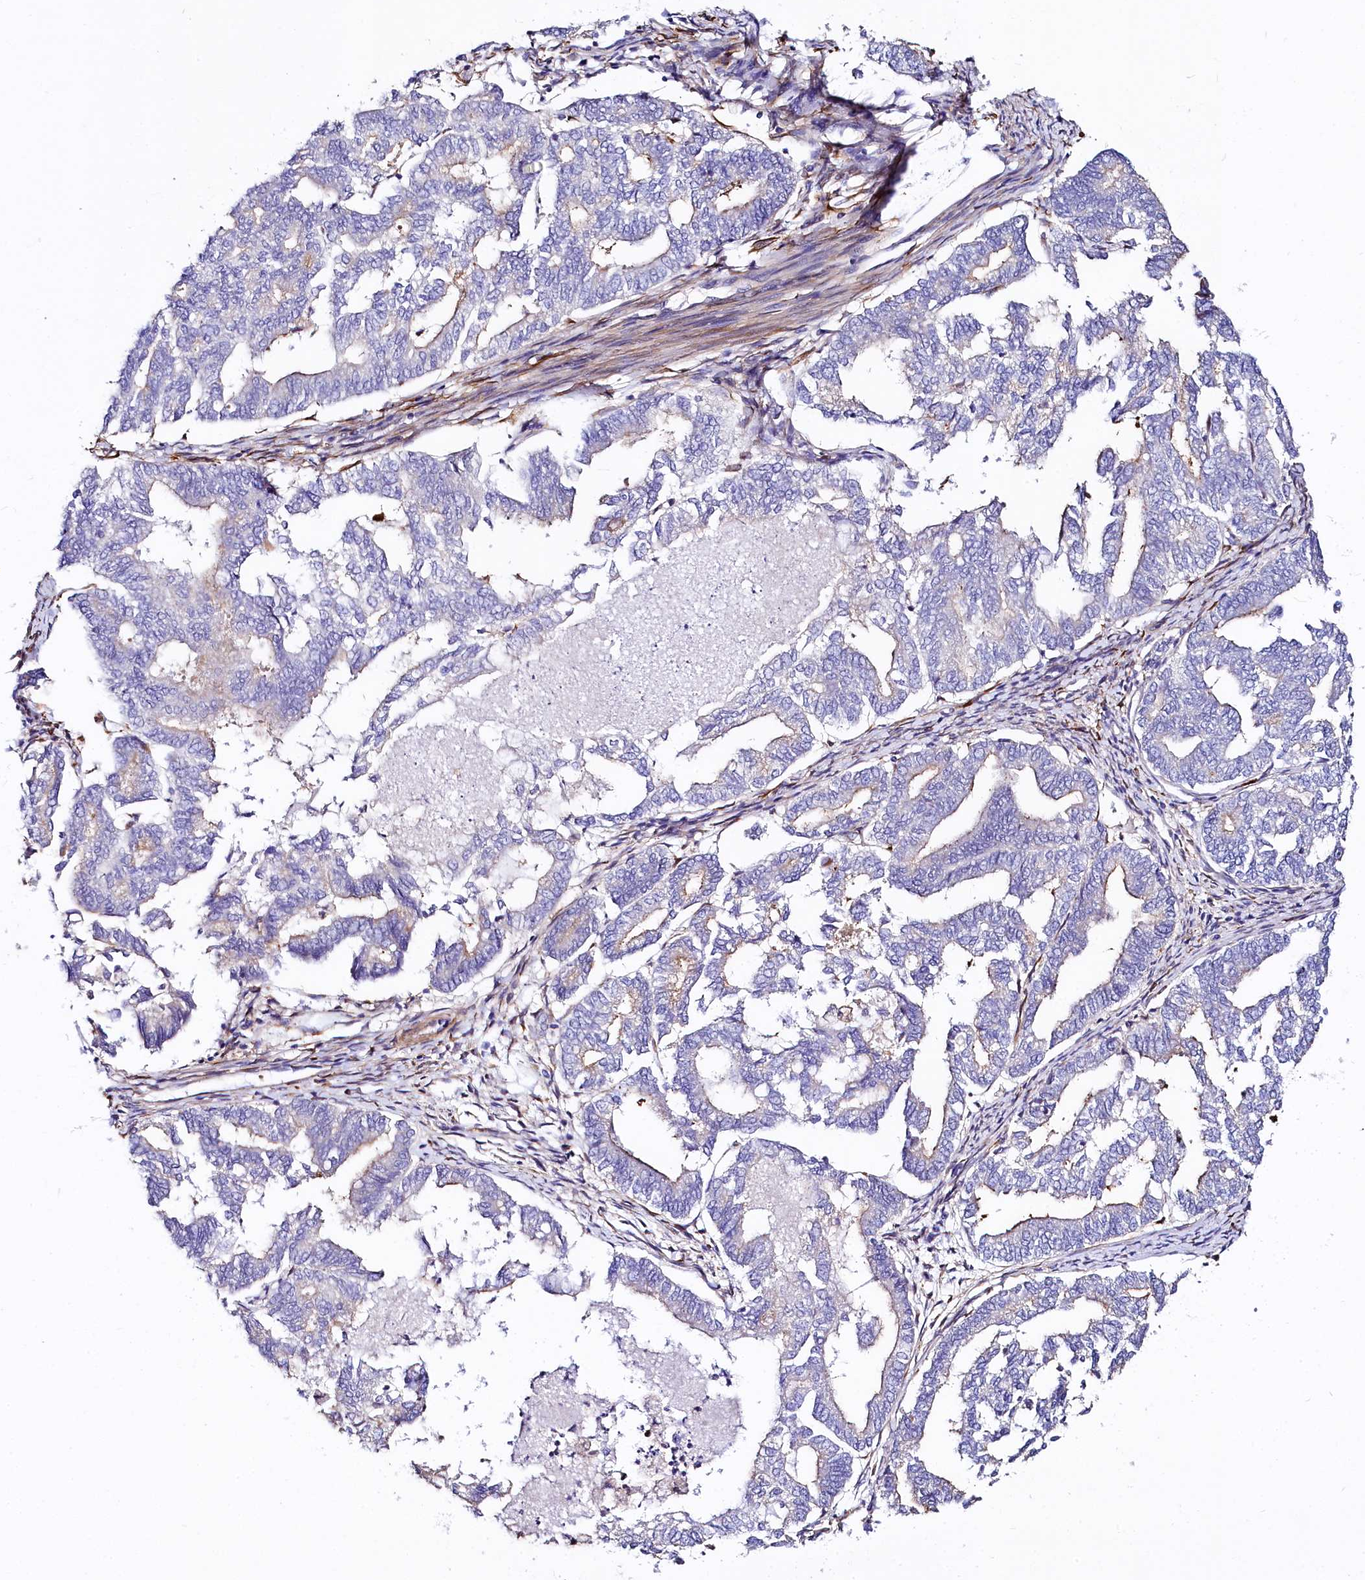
{"staining": {"intensity": "negative", "quantity": "none", "location": "none"}, "tissue": "endometrial cancer", "cell_type": "Tumor cells", "image_type": "cancer", "snomed": [{"axis": "morphology", "description": "Adenocarcinoma, NOS"}, {"axis": "topography", "description": "Endometrium"}], "caption": "Immunohistochemistry image of endometrial adenocarcinoma stained for a protein (brown), which reveals no expression in tumor cells.", "gene": "FCHSD2", "patient": {"sex": "female", "age": 79}}